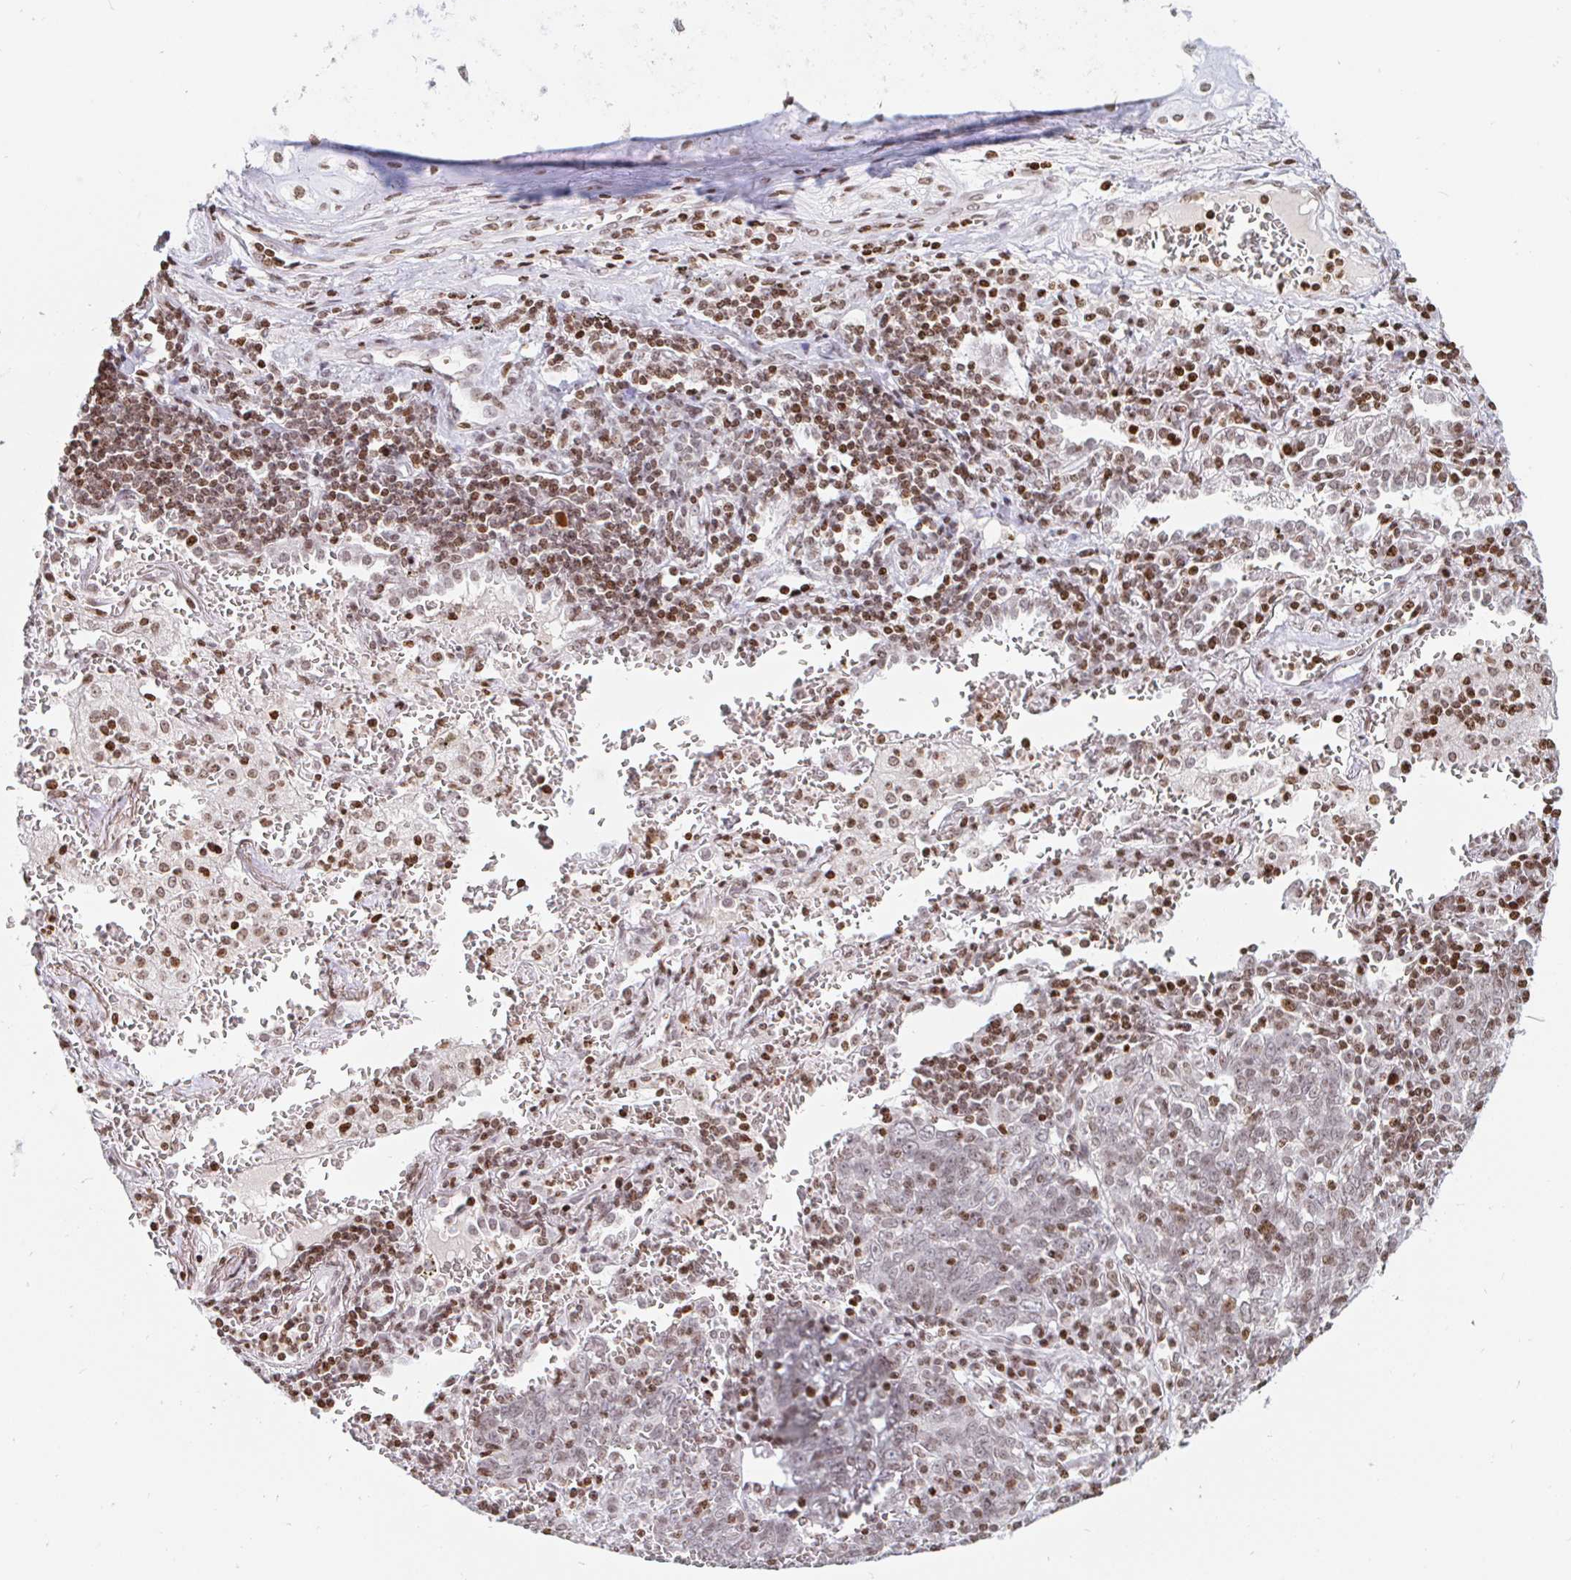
{"staining": {"intensity": "weak", "quantity": "<25%", "location": "nuclear"}, "tissue": "lung cancer", "cell_type": "Tumor cells", "image_type": "cancer", "snomed": [{"axis": "morphology", "description": "Squamous cell carcinoma, NOS"}, {"axis": "topography", "description": "Lung"}], "caption": "This is a micrograph of immunohistochemistry (IHC) staining of lung squamous cell carcinoma, which shows no positivity in tumor cells. (DAB (3,3'-diaminobenzidine) immunohistochemistry (IHC) visualized using brightfield microscopy, high magnification).", "gene": "HOXC10", "patient": {"sex": "female", "age": 72}}